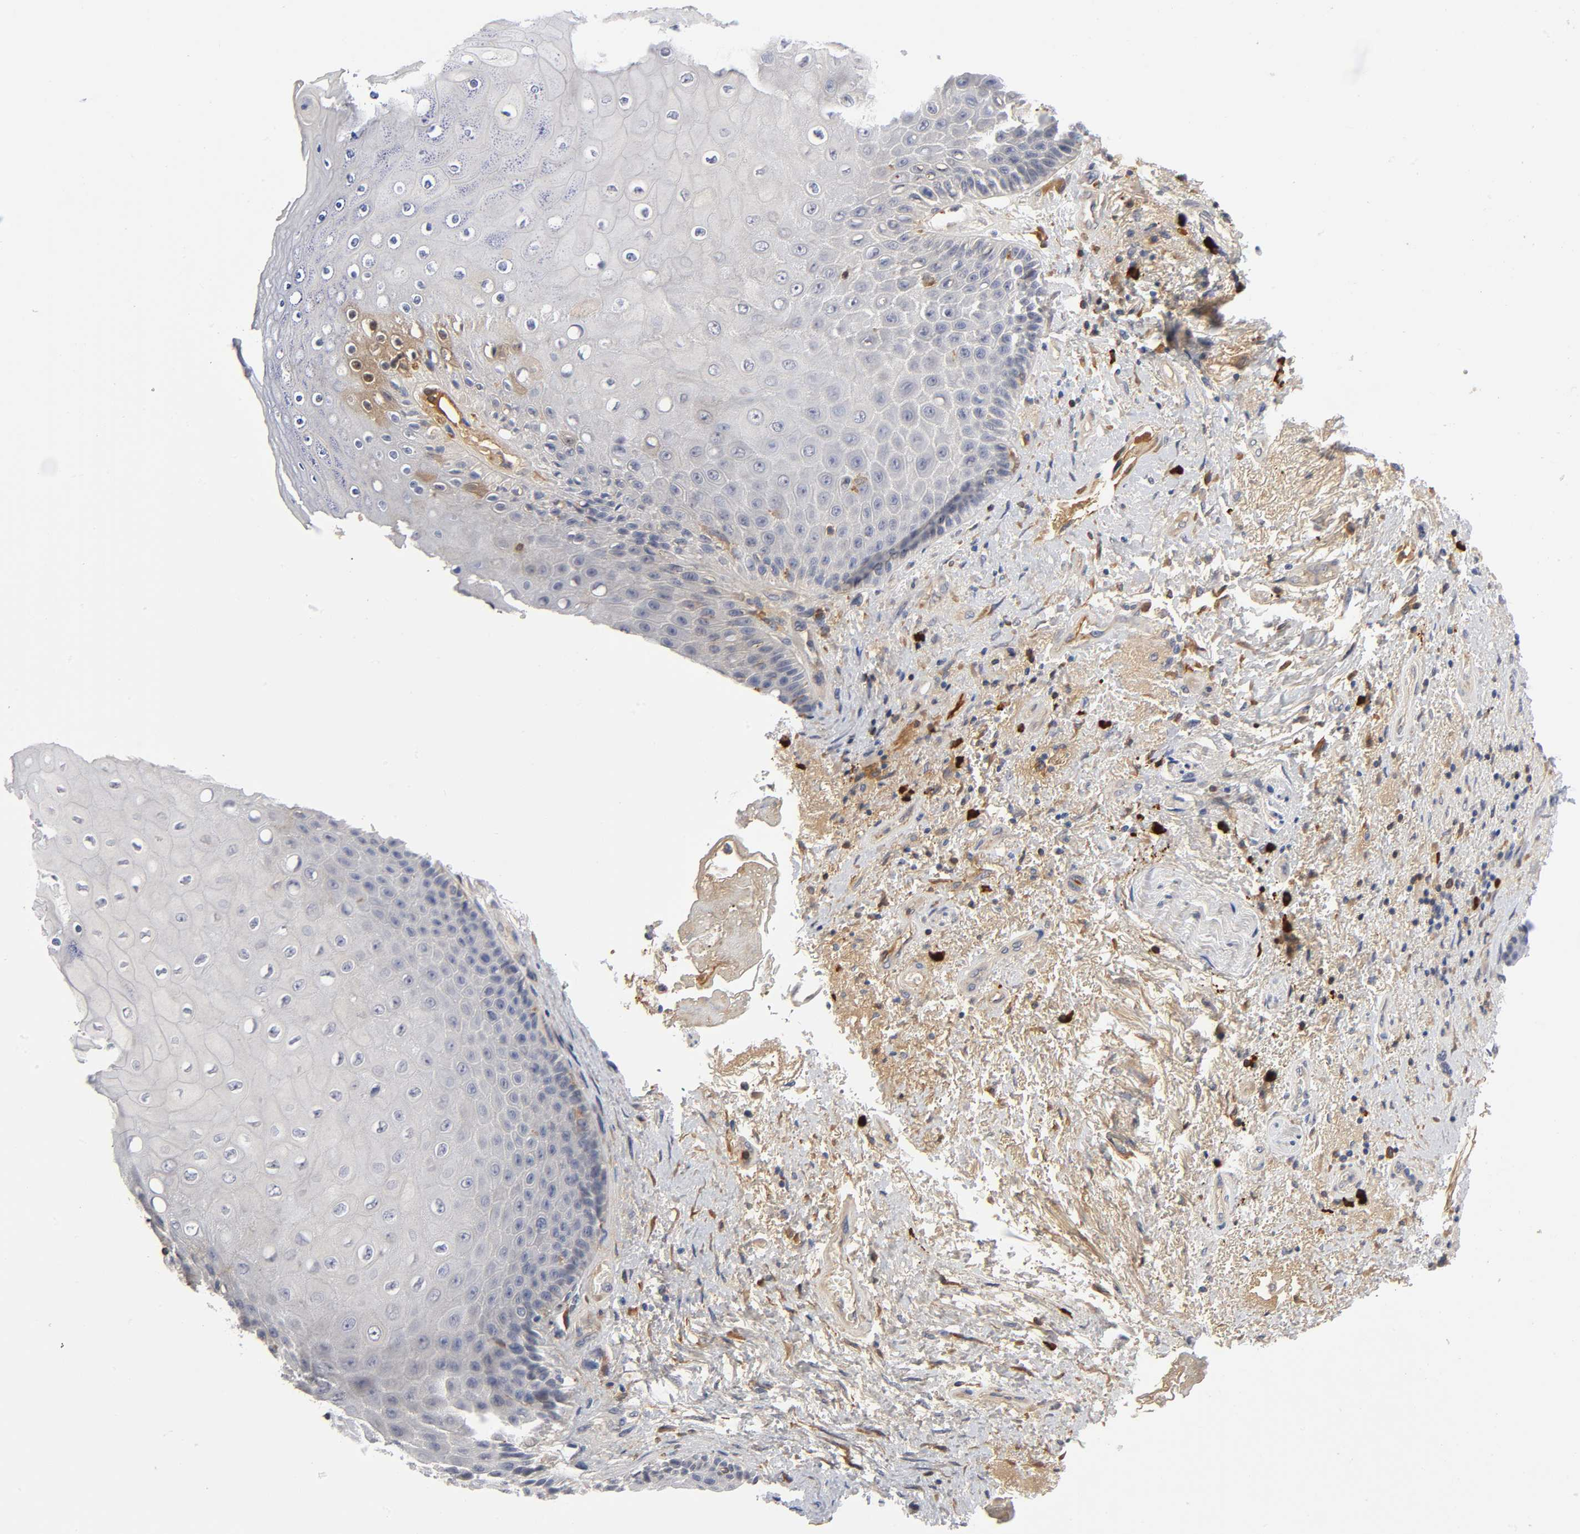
{"staining": {"intensity": "weak", "quantity": "<25%", "location": "cytoplasmic/membranous"}, "tissue": "skin", "cell_type": "Epidermal cells", "image_type": "normal", "snomed": [{"axis": "morphology", "description": "Normal tissue, NOS"}, {"axis": "topography", "description": "Anal"}], "caption": "An image of skin stained for a protein exhibits no brown staining in epidermal cells. (DAB immunohistochemistry (IHC), high magnification).", "gene": "NOVA1", "patient": {"sex": "female", "age": 46}}